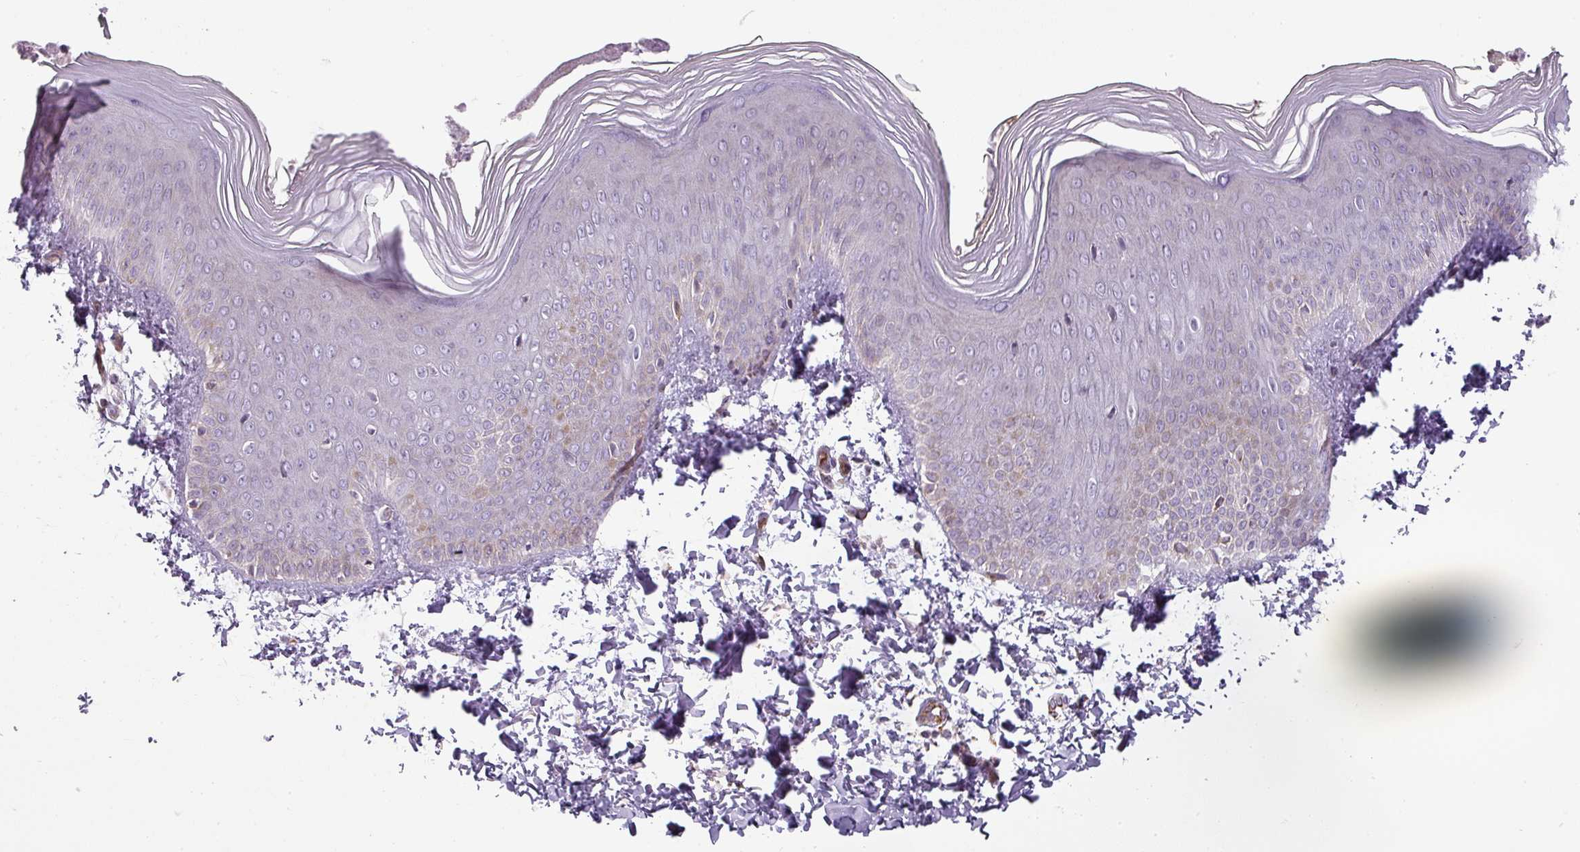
{"staining": {"intensity": "negative", "quantity": "none", "location": "none"}, "tissue": "skin", "cell_type": "Epidermal cells", "image_type": "normal", "snomed": [{"axis": "morphology", "description": "Normal tissue, NOS"}, {"axis": "morphology", "description": "Inflammation, NOS"}, {"axis": "topography", "description": "Soft tissue"}, {"axis": "topography", "description": "Anal"}], "caption": "Immunohistochemical staining of normal human skin shows no significant expression in epidermal cells.", "gene": "CHRDL1", "patient": {"sex": "female", "age": 15}}